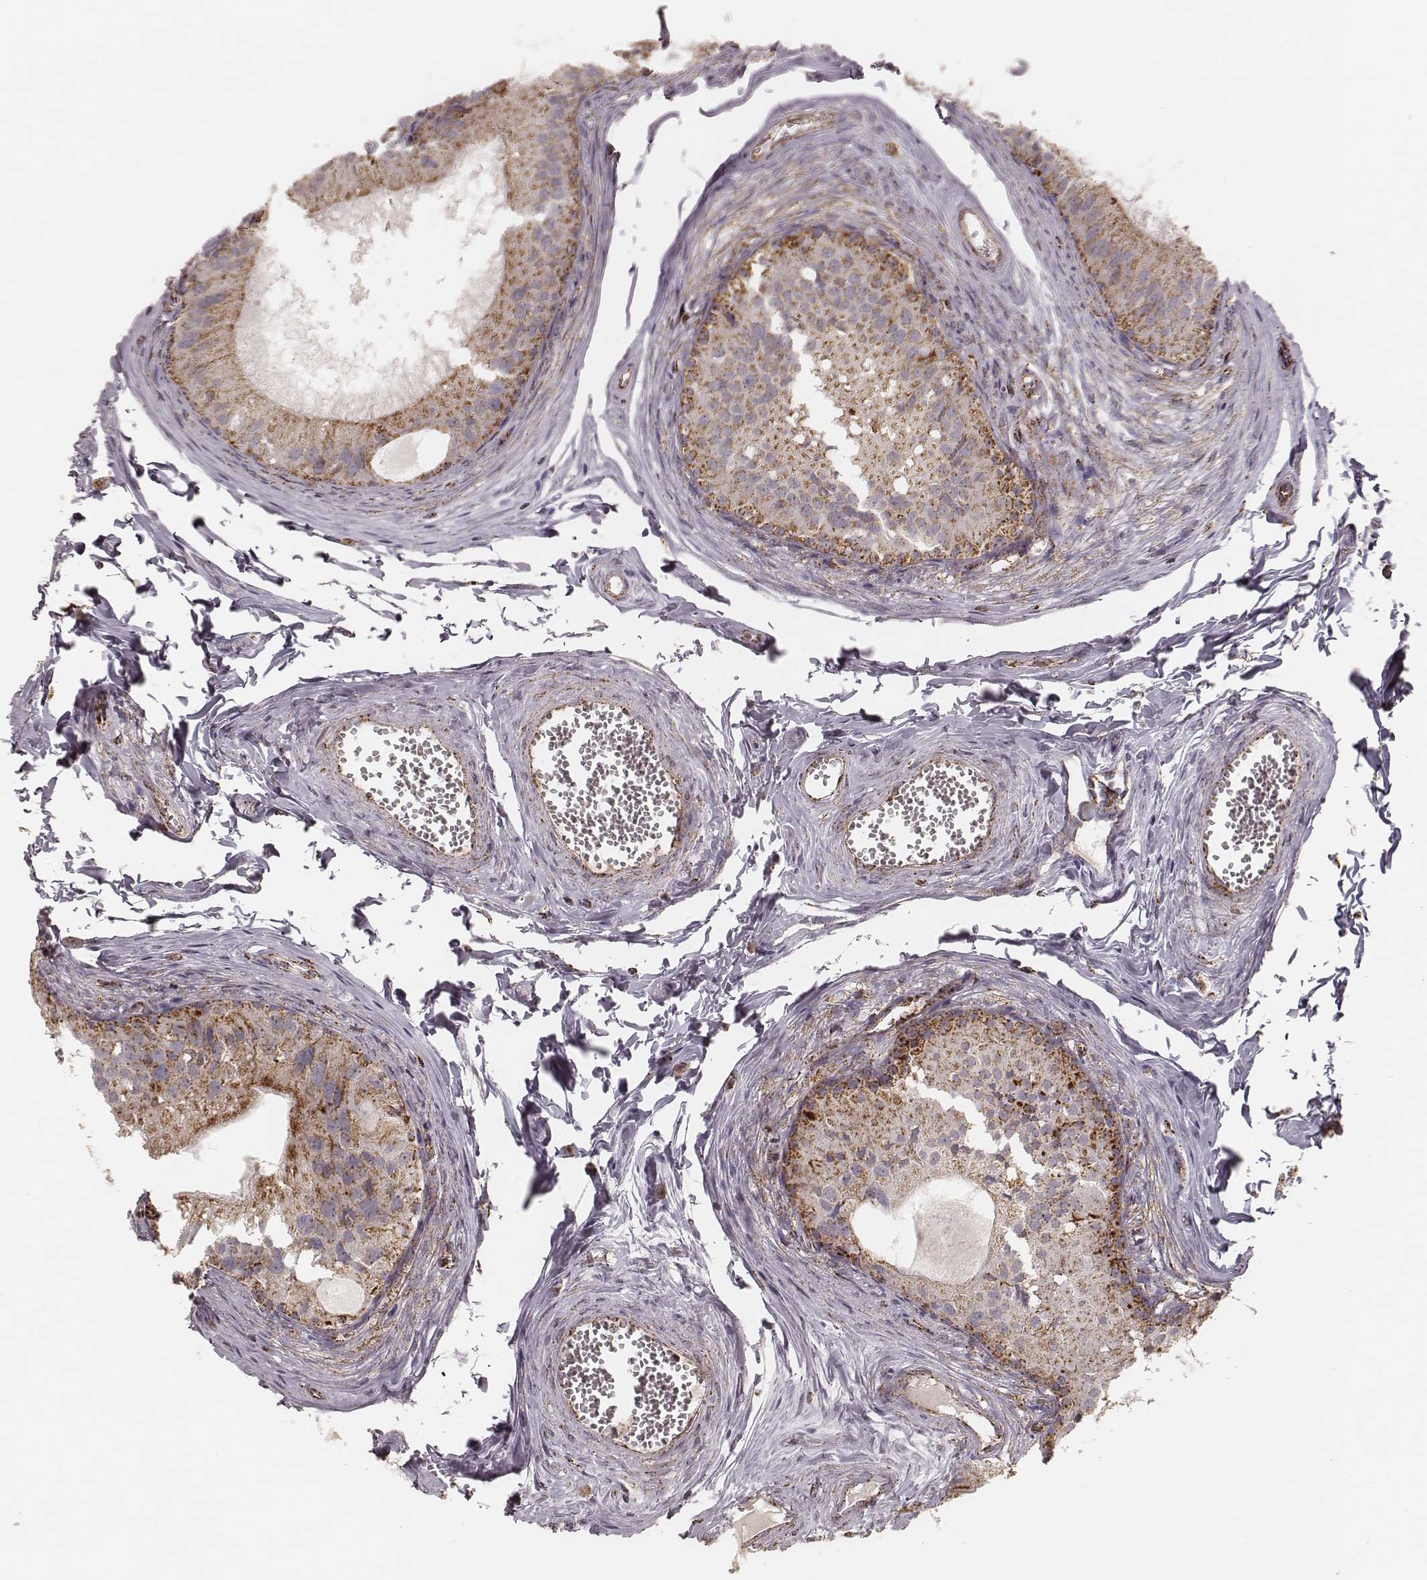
{"staining": {"intensity": "moderate", "quantity": ">75%", "location": "cytoplasmic/membranous"}, "tissue": "epididymis", "cell_type": "Glandular cells", "image_type": "normal", "snomed": [{"axis": "morphology", "description": "Normal tissue, NOS"}, {"axis": "topography", "description": "Epididymis"}], "caption": "An IHC micrograph of benign tissue is shown. Protein staining in brown labels moderate cytoplasmic/membranous positivity in epididymis within glandular cells. (DAB (3,3'-diaminobenzidine) IHC, brown staining for protein, blue staining for nuclei).", "gene": "CS", "patient": {"sex": "male", "age": 45}}